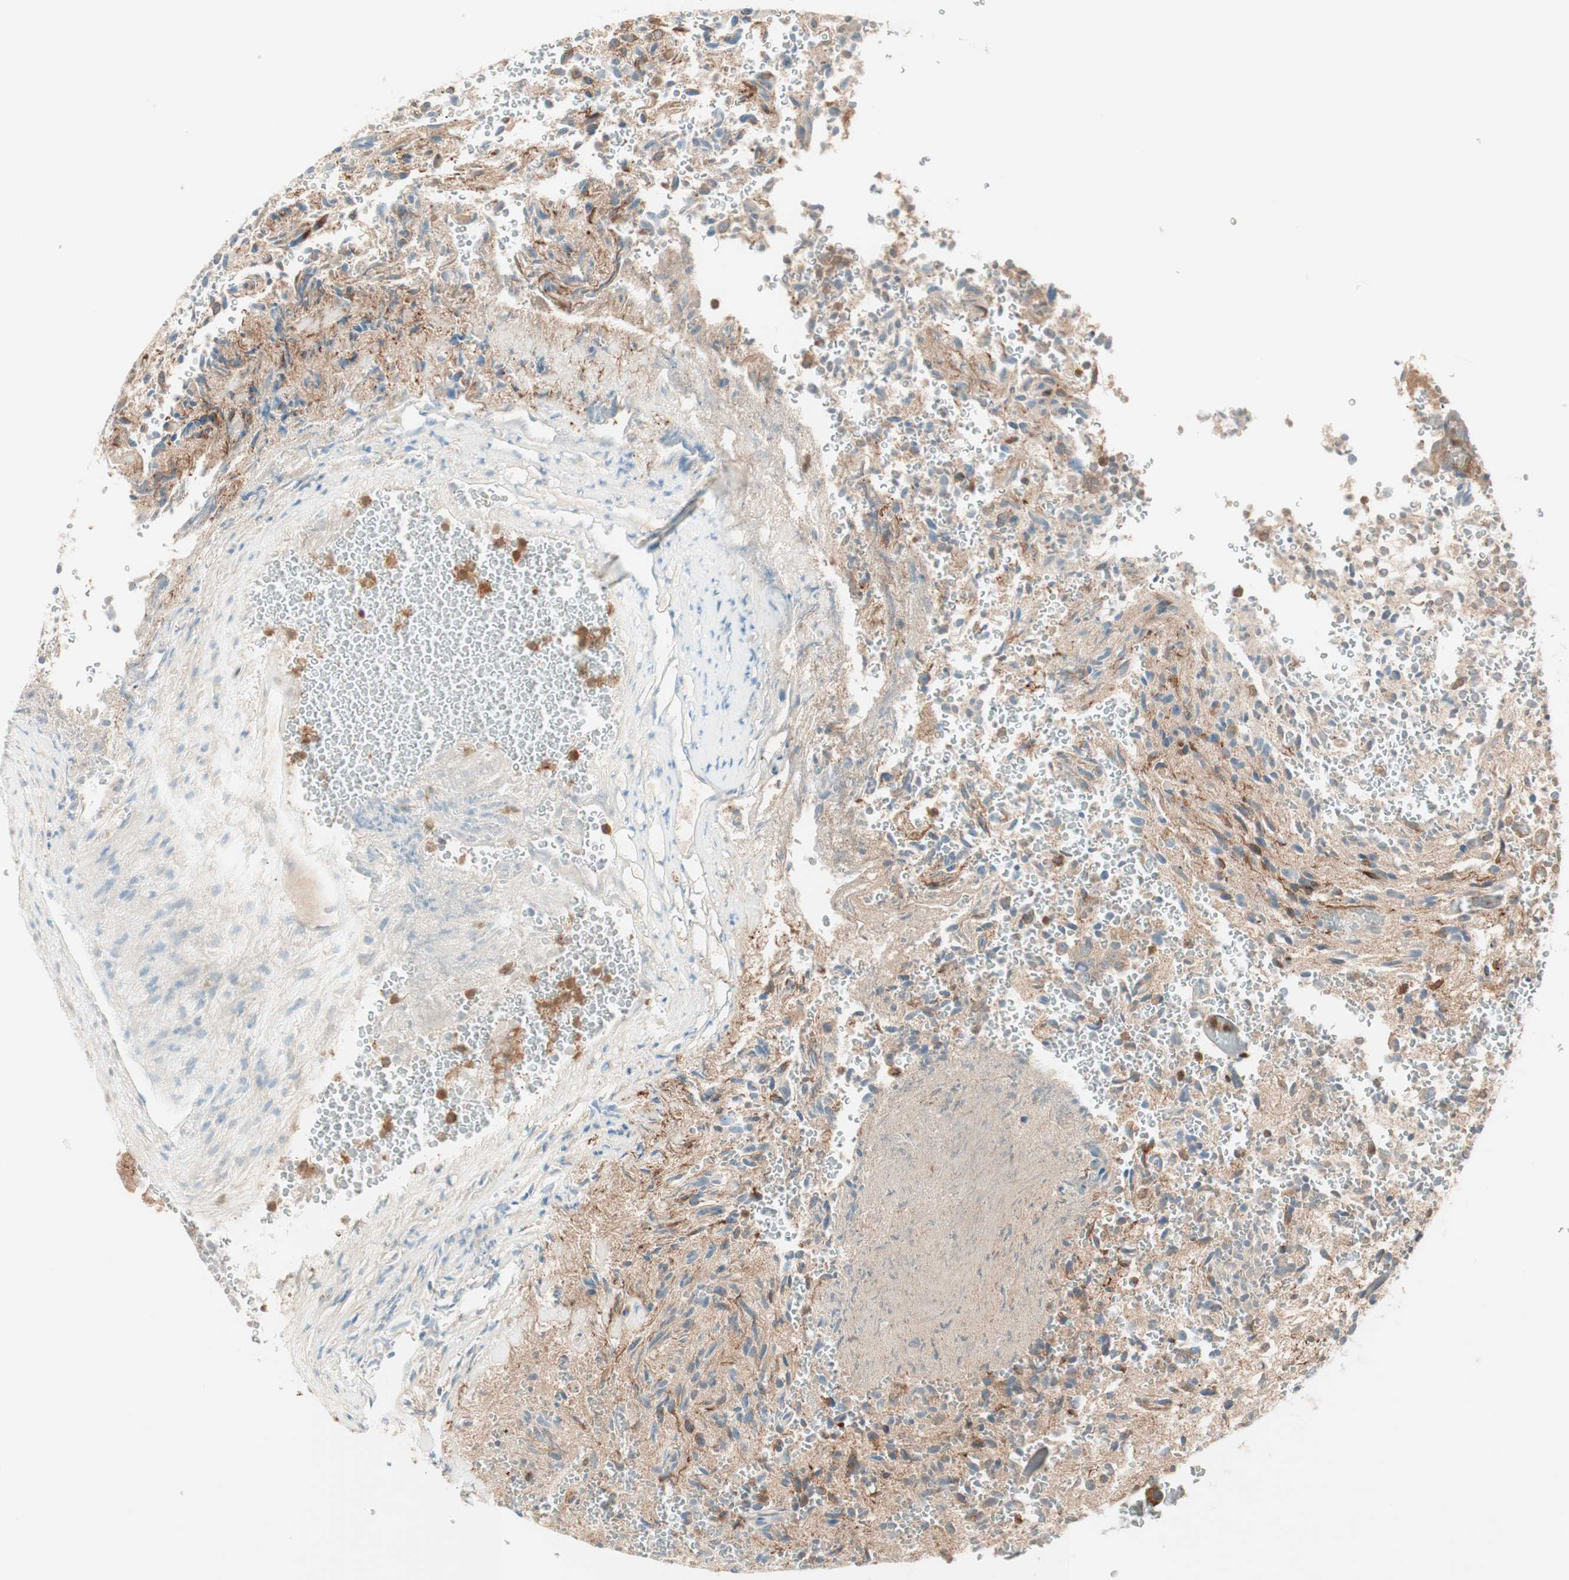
{"staining": {"intensity": "weak", "quantity": "25%-75%", "location": "cytoplasmic/membranous"}, "tissue": "glioma", "cell_type": "Tumor cells", "image_type": "cancer", "snomed": [{"axis": "morphology", "description": "Glioma, malignant, High grade"}, {"axis": "topography", "description": "pancreas cauda"}], "caption": "Human glioma stained for a protein (brown) displays weak cytoplasmic/membranous positive expression in about 25%-75% of tumor cells.", "gene": "GALT", "patient": {"sex": "male", "age": 60}}